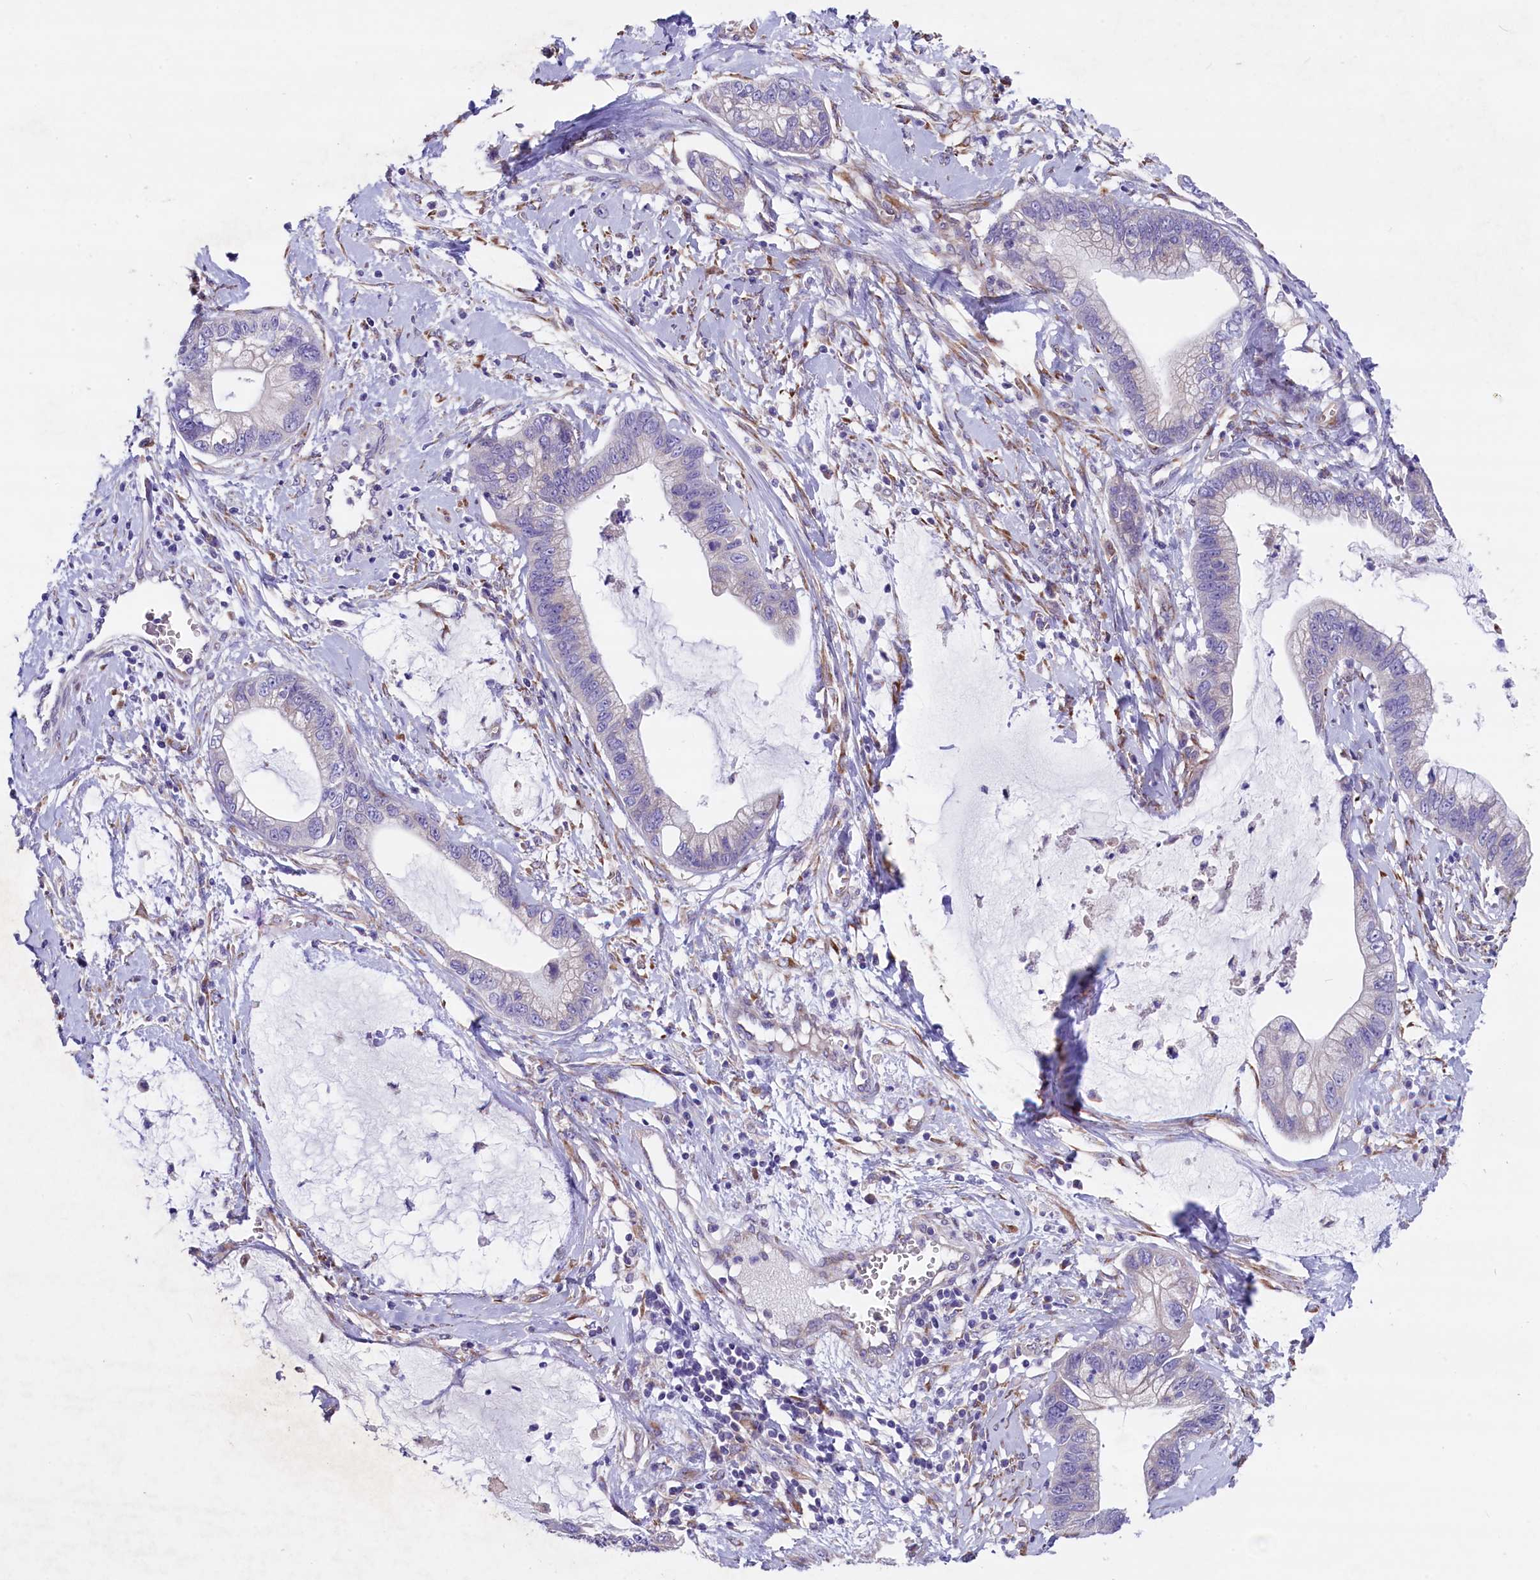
{"staining": {"intensity": "negative", "quantity": "none", "location": "none"}, "tissue": "cervical cancer", "cell_type": "Tumor cells", "image_type": "cancer", "snomed": [{"axis": "morphology", "description": "Adenocarcinoma, NOS"}, {"axis": "topography", "description": "Cervix"}], "caption": "This is an immunohistochemistry image of cervical cancer (adenocarcinoma). There is no expression in tumor cells.", "gene": "GPR108", "patient": {"sex": "female", "age": 44}}